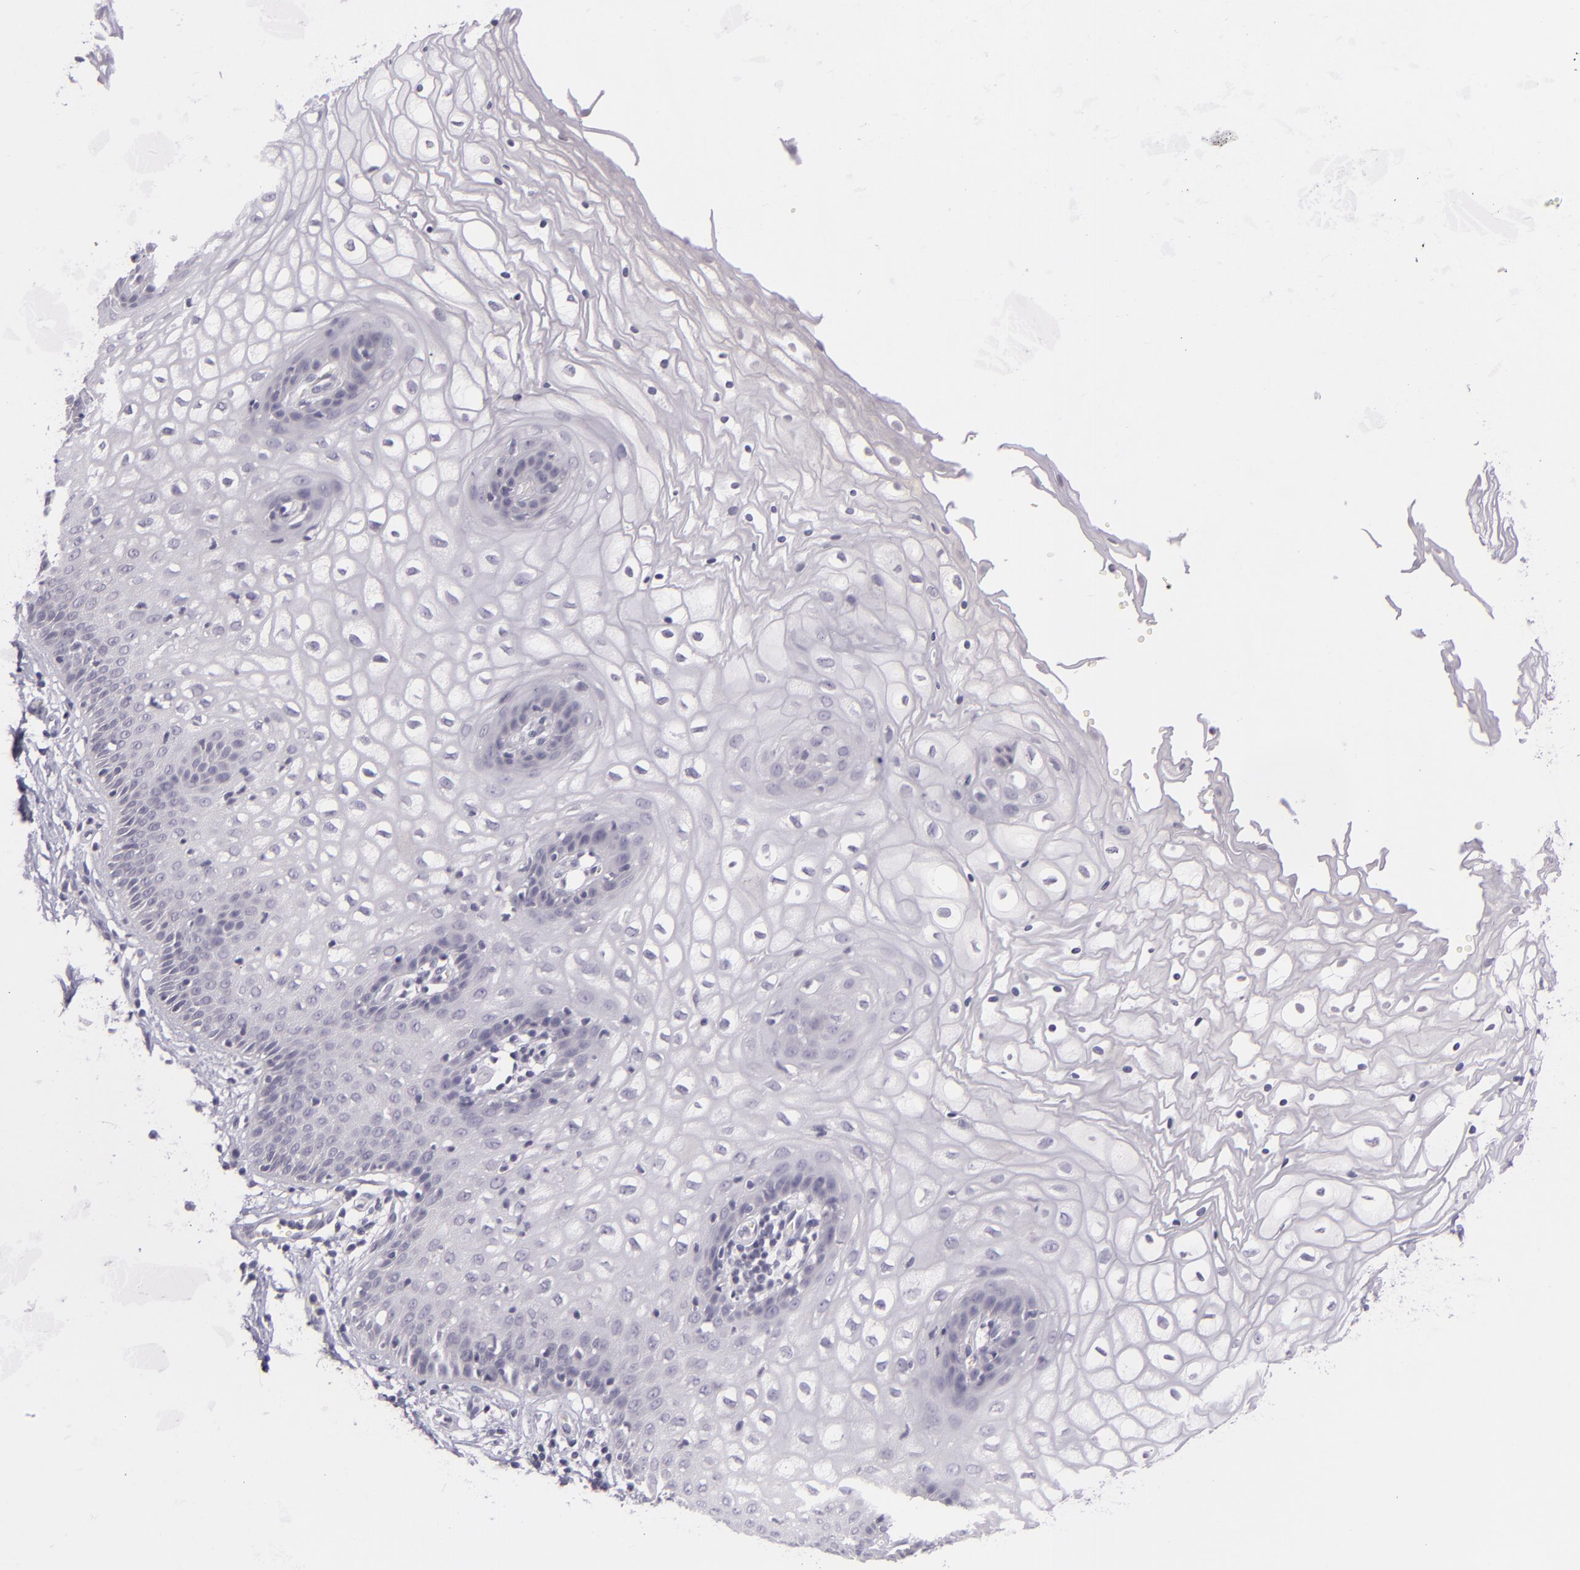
{"staining": {"intensity": "negative", "quantity": "none", "location": "none"}, "tissue": "vagina", "cell_type": "Squamous epithelial cells", "image_type": "normal", "snomed": [{"axis": "morphology", "description": "Normal tissue, NOS"}, {"axis": "topography", "description": "Vagina"}], "caption": "Immunohistochemistry photomicrograph of unremarkable human vagina stained for a protein (brown), which reveals no staining in squamous epithelial cells.", "gene": "DAG1", "patient": {"sex": "female", "age": 34}}